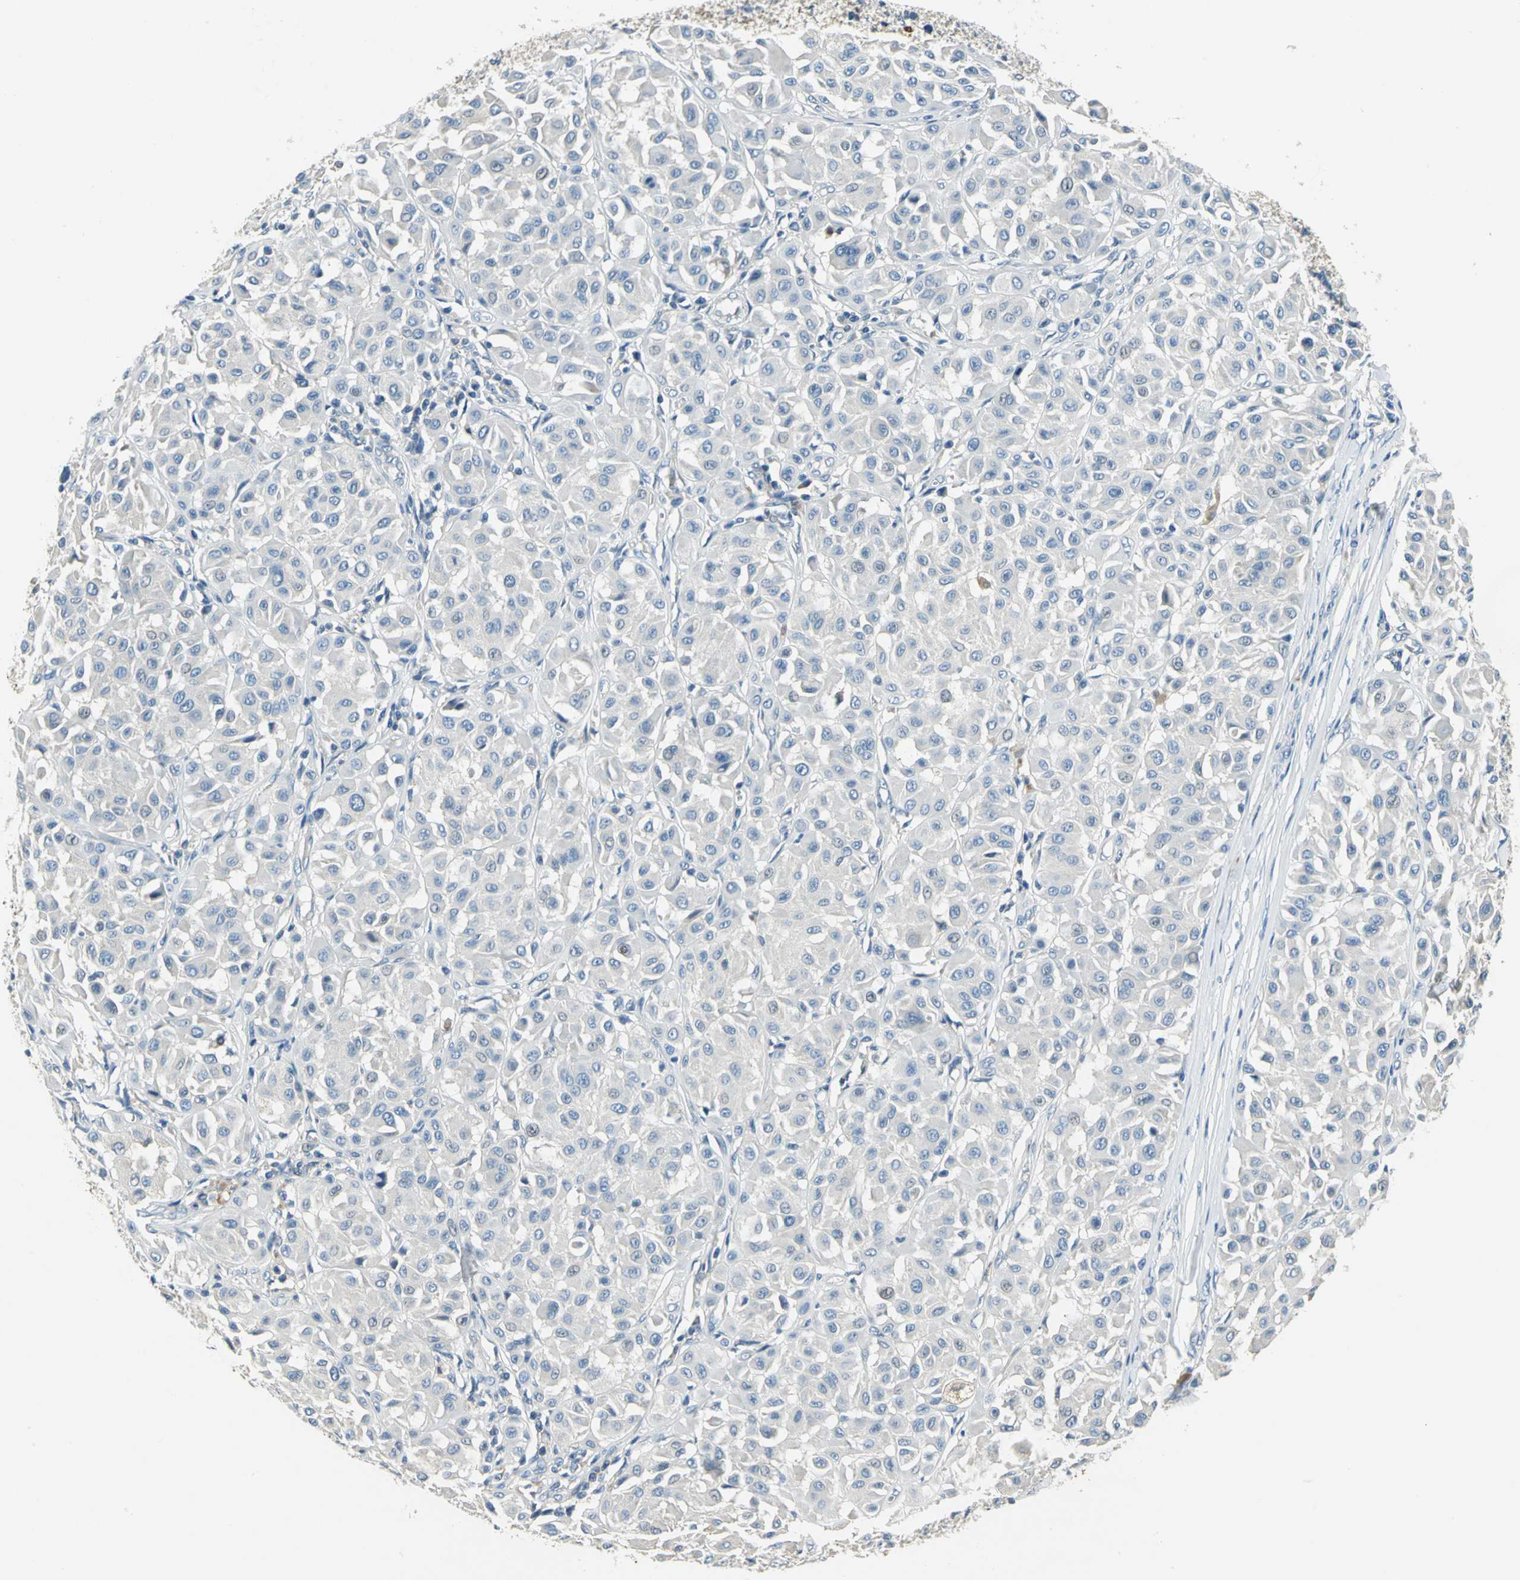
{"staining": {"intensity": "negative", "quantity": "none", "location": "none"}, "tissue": "melanoma", "cell_type": "Tumor cells", "image_type": "cancer", "snomed": [{"axis": "morphology", "description": "Malignant melanoma, Metastatic site"}, {"axis": "topography", "description": "Soft tissue"}], "caption": "The histopathology image demonstrates no staining of tumor cells in malignant melanoma (metastatic site).", "gene": "SLC16A7", "patient": {"sex": "male", "age": 41}}